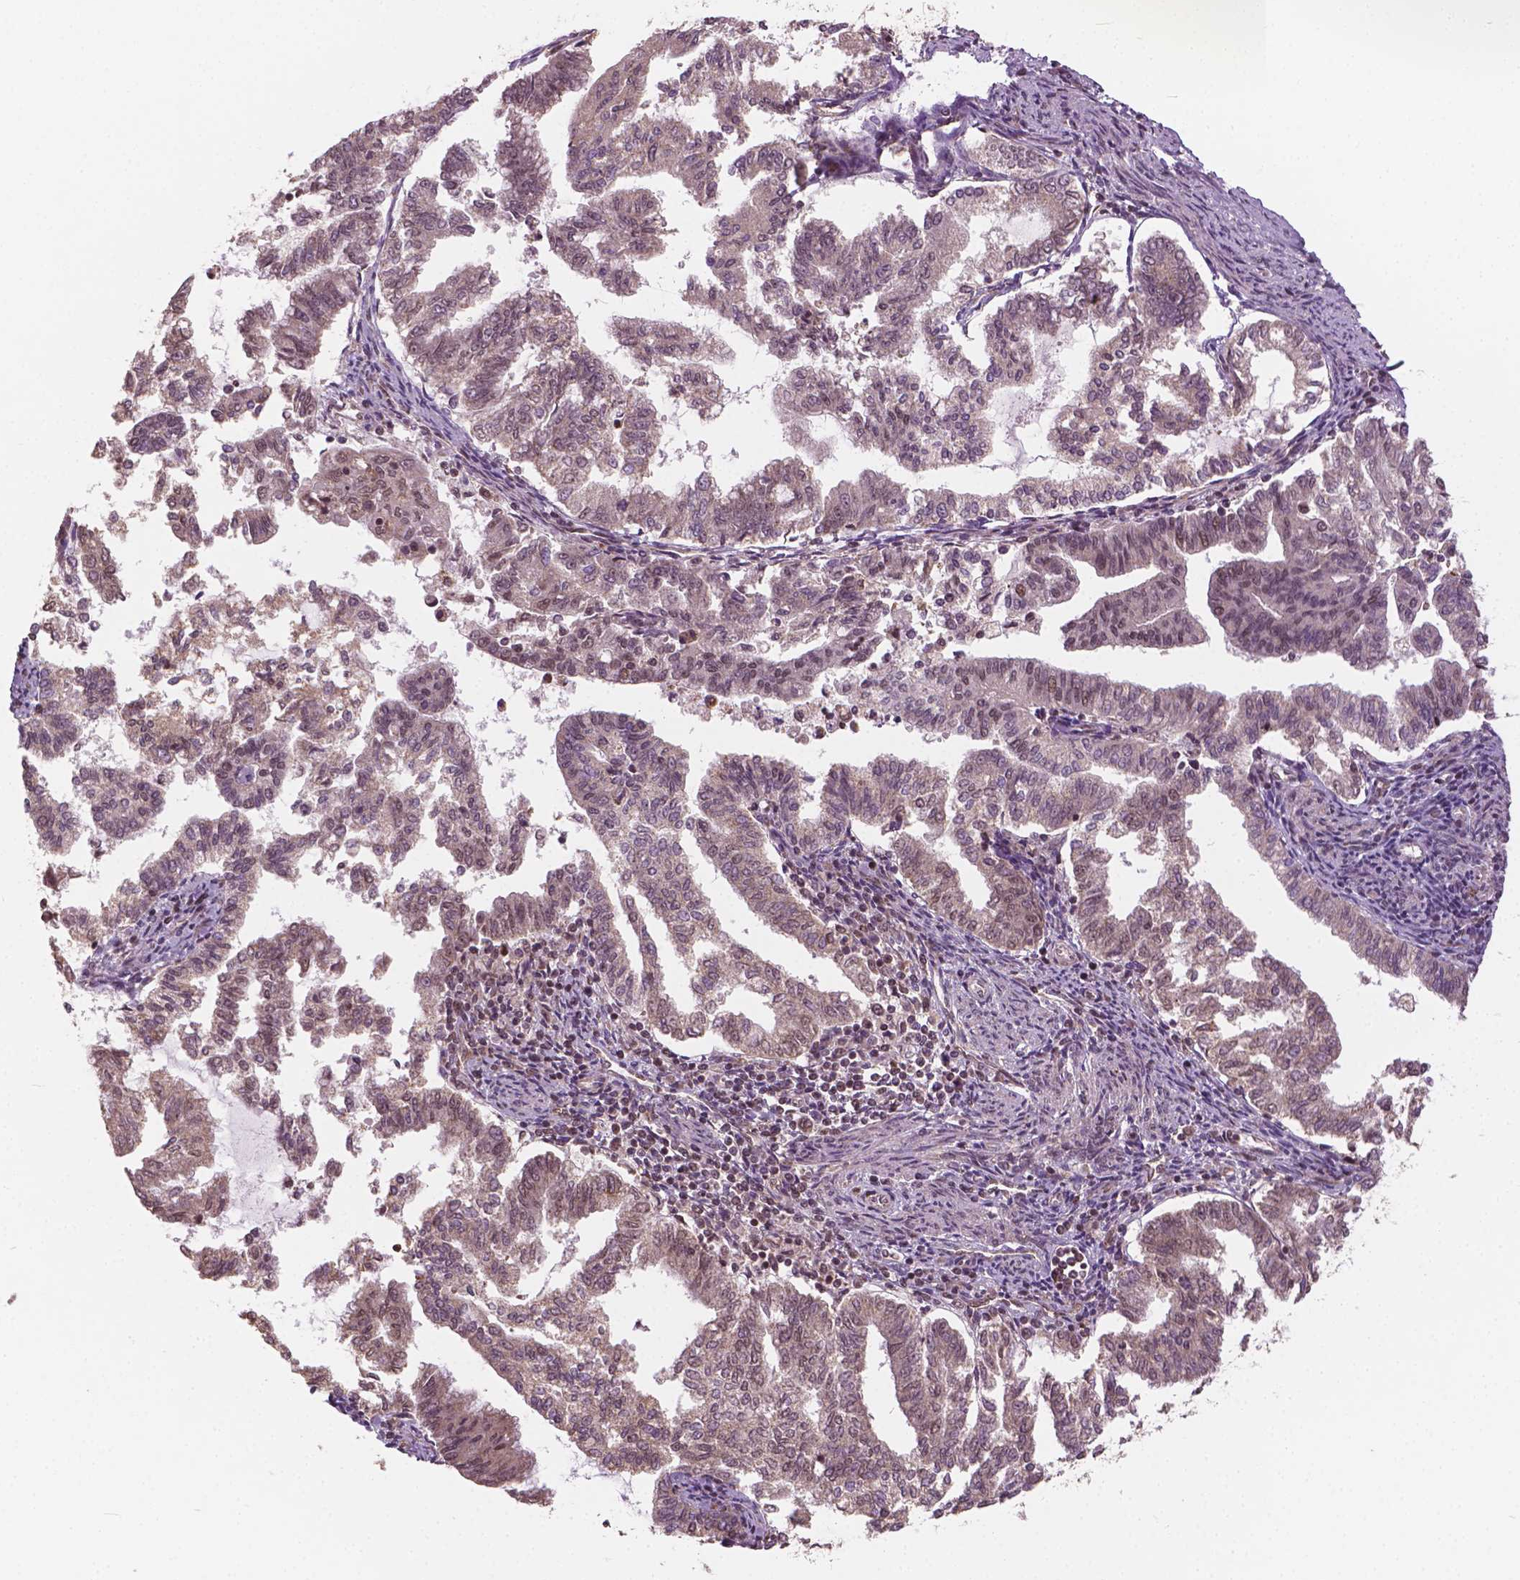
{"staining": {"intensity": "weak", "quantity": ">75%", "location": "nuclear"}, "tissue": "endometrial cancer", "cell_type": "Tumor cells", "image_type": "cancer", "snomed": [{"axis": "morphology", "description": "Adenocarcinoma, NOS"}, {"axis": "topography", "description": "Endometrium"}], "caption": "Immunohistochemistry photomicrograph of neoplastic tissue: human endometrial cancer (adenocarcinoma) stained using immunohistochemistry shows low levels of weak protein expression localized specifically in the nuclear of tumor cells, appearing as a nuclear brown color.", "gene": "GPS2", "patient": {"sex": "female", "age": 79}}